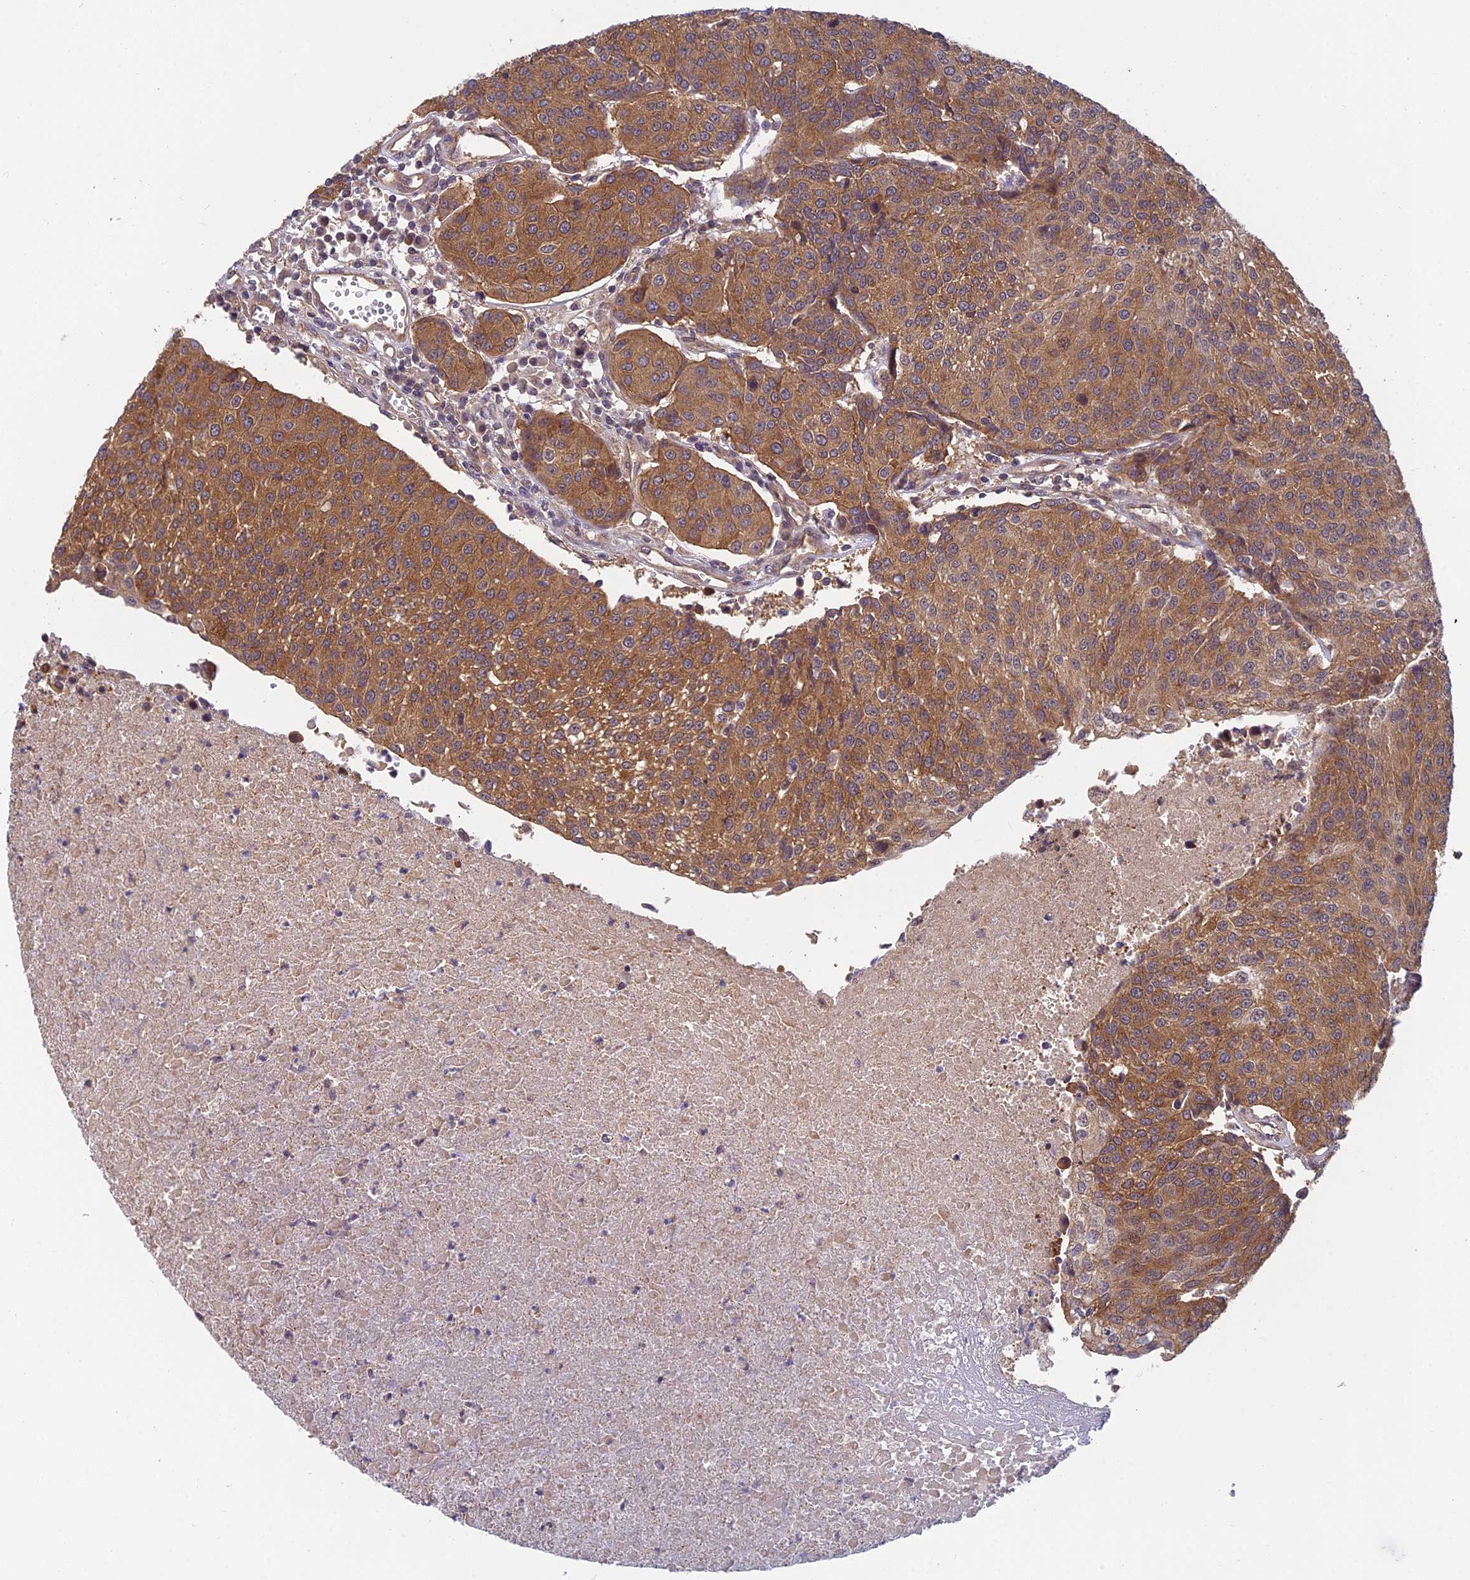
{"staining": {"intensity": "moderate", "quantity": ">75%", "location": "cytoplasmic/membranous"}, "tissue": "urothelial cancer", "cell_type": "Tumor cells", "image_type": "cancer", "snomed": [{"axis": "morphology", "description": "Urothelial carcinoma, High grade"}, {"axis": "topography", "description": "Urinary bladder"}], "caption": "Protein staining by IHC reveals moderate cytoplasmic/membranous positivity in about >75% of tumor cells in urothelial cancer. Ihc stains the protein of interest in brown and the nuclei are stained blue.", "gene": "PIKFYVE", "patient": {"sex": "female", "age": 85}}